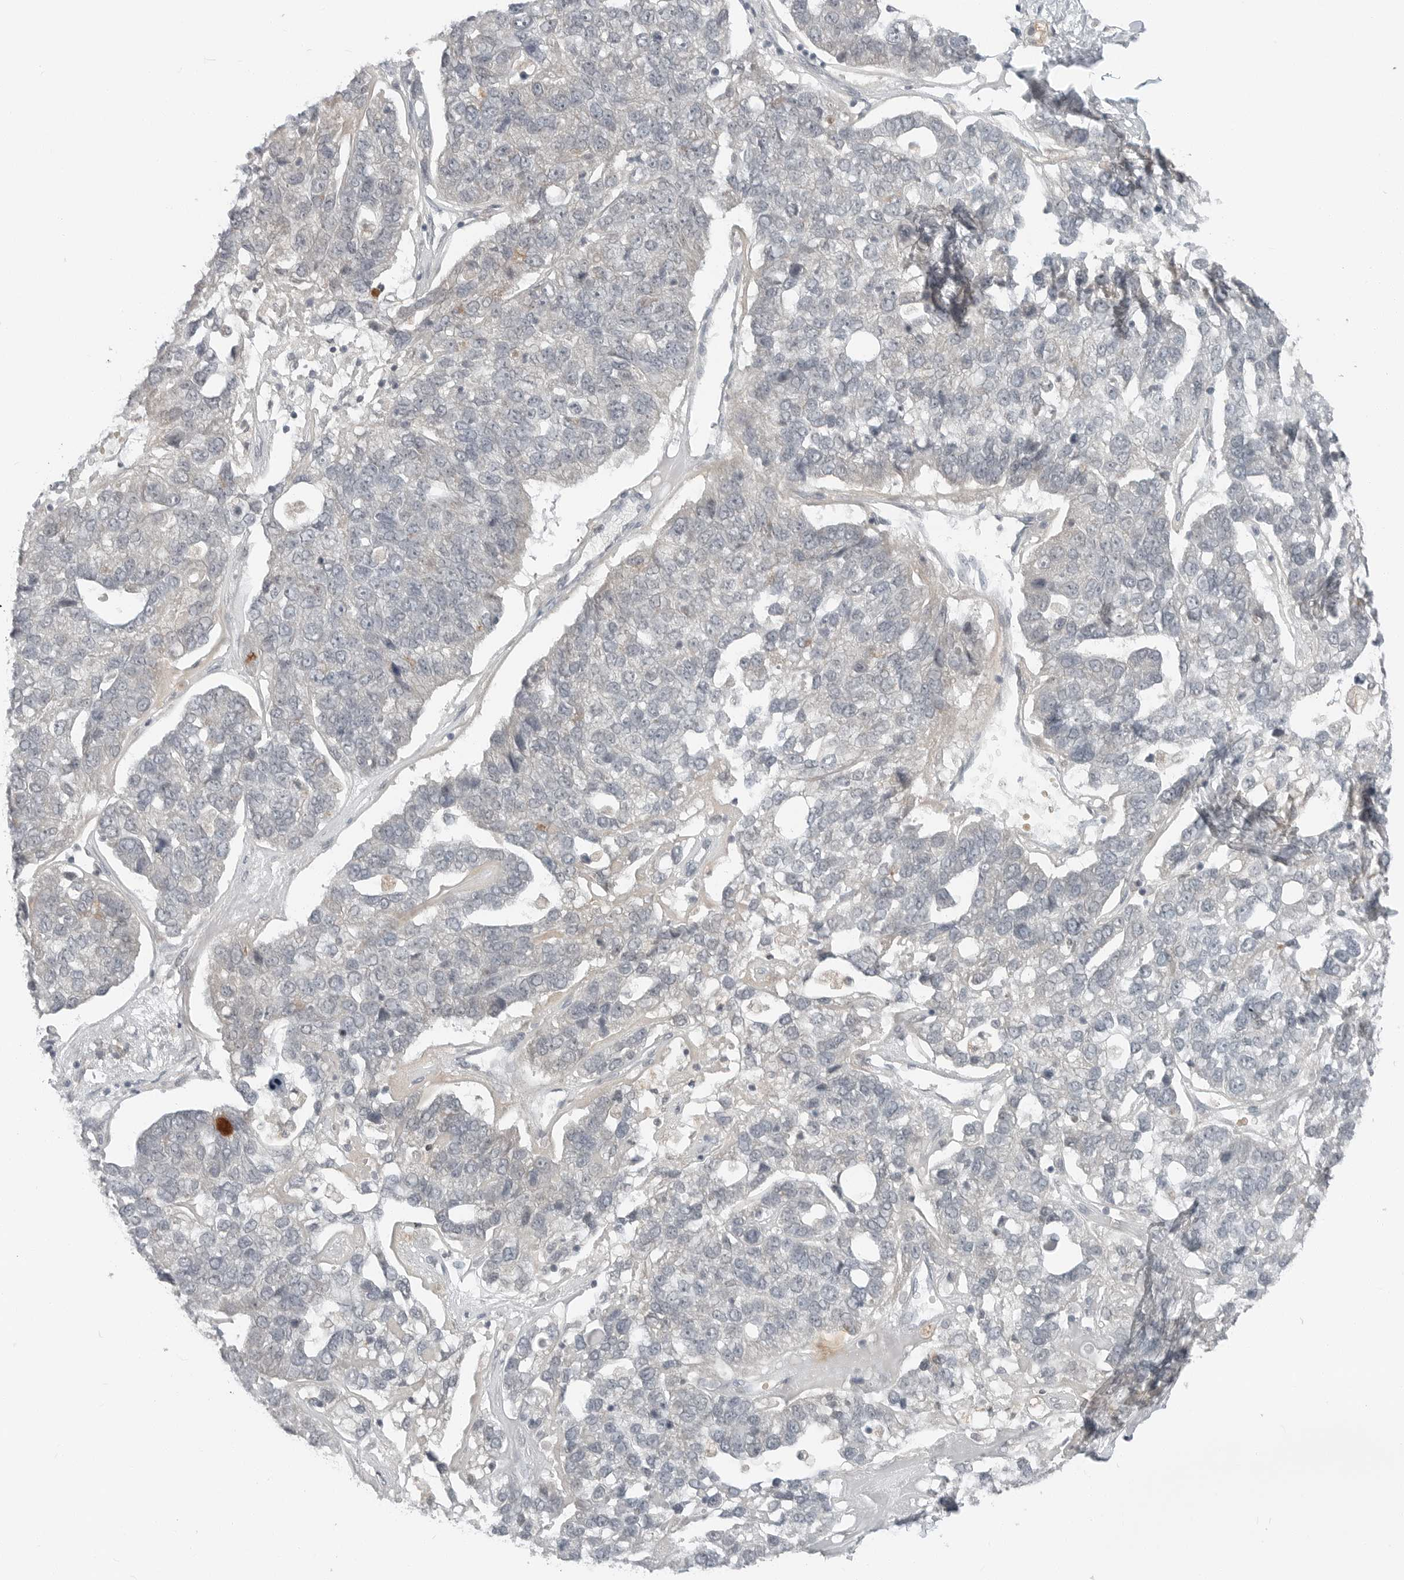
{"staining": {"intensity": "negative", "quantity": "none", "location": "none"}, "tissue": "pancreatic cancer", "cell_type": "Tumor cells", "image_type": "cancer", "snomed": [{"axis": "morphology", "description": "Adenocarcinoma, NOS"}, {"axis": "topography", "description": "Pancreas"}], "caption": "Pancreatic cancer stained for a protein using immunohistochemistry exhibits no staining tumor cells.", "gene": "FCRLB", "patient": {"sex": "female", "age": 61}}